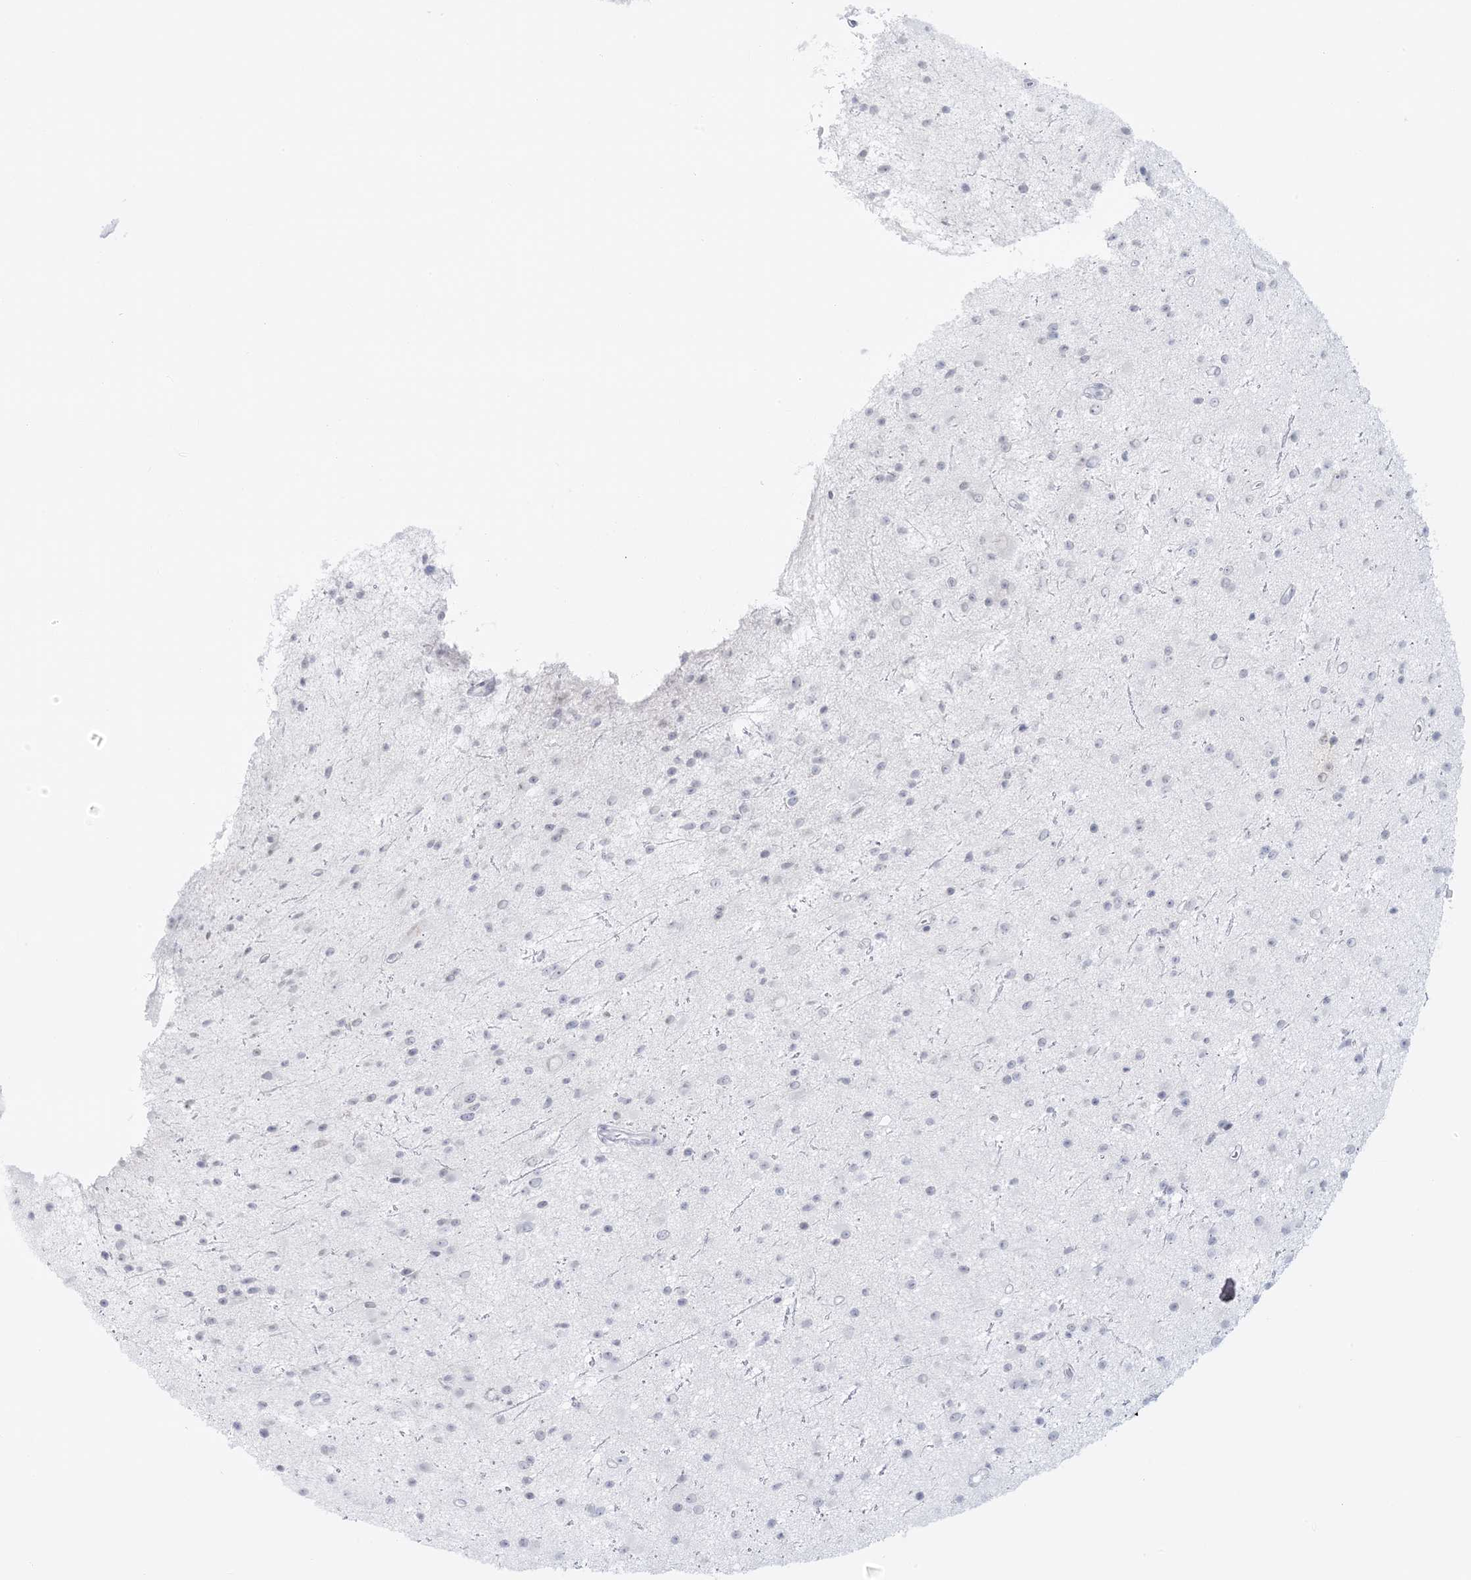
{"staining": {"intensity": "negative", "quantity": "none", "location": "none"}, "tissue": "glioma", "cell_type": "Tumor cells", "image_type": "cancer", "snomed": [{"axis": "morphology", "description": "Glioma, malignant, Low grade"}, {"axis": "topography", "description": "Cerebral cortex"}], "caption": "There is no significant positivity in tumor cells of malignant glioma (low-grade). Brightfield microscopy of immunohistochemistry stained with DAB (3,3'-diaminobenzidine) (brown) and hematoxylin (blue), captured at high magnification.", "gene": "LIPT1", "patient": {"sex": "female", "age": 39}}